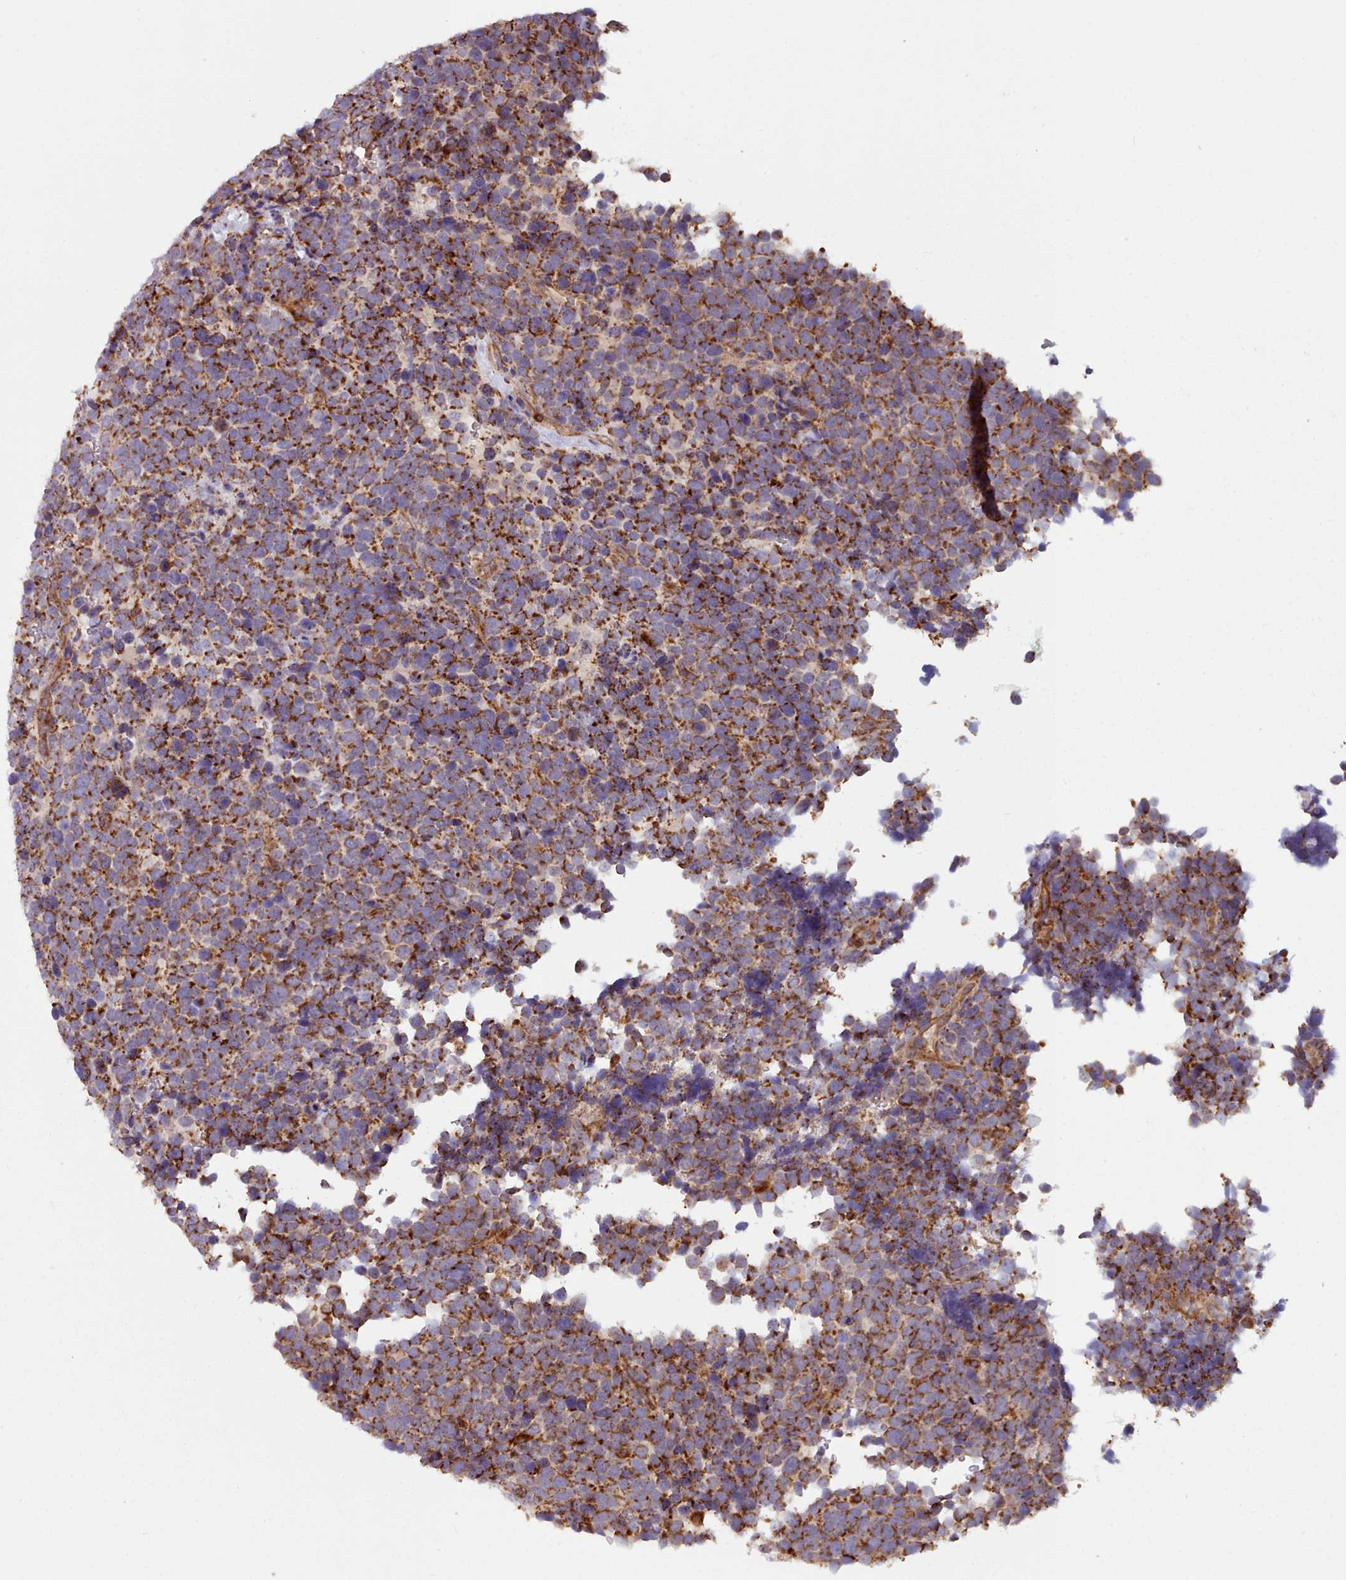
{"staining": {"intensity": "strong", "quantity": ">75%", "location": "cytoplasmic/membranous"}, "tissue": "urothelial cancer", "cell_type": "Tumor cells", "image_type": "cancer", "snomed": [{"axis": "morphology", "description": "Urothelial carcinoma, High grade"}, {"axis": "topography", "description": "Urinary bladder"}], "caption": "Tumor cells demonstrate strong cytoplasmic/membranous staining in approximately >75% of cells in urothelial cancer.", "gene": "CRYBG1", "patient": {"sex": "female", "age": 82}}